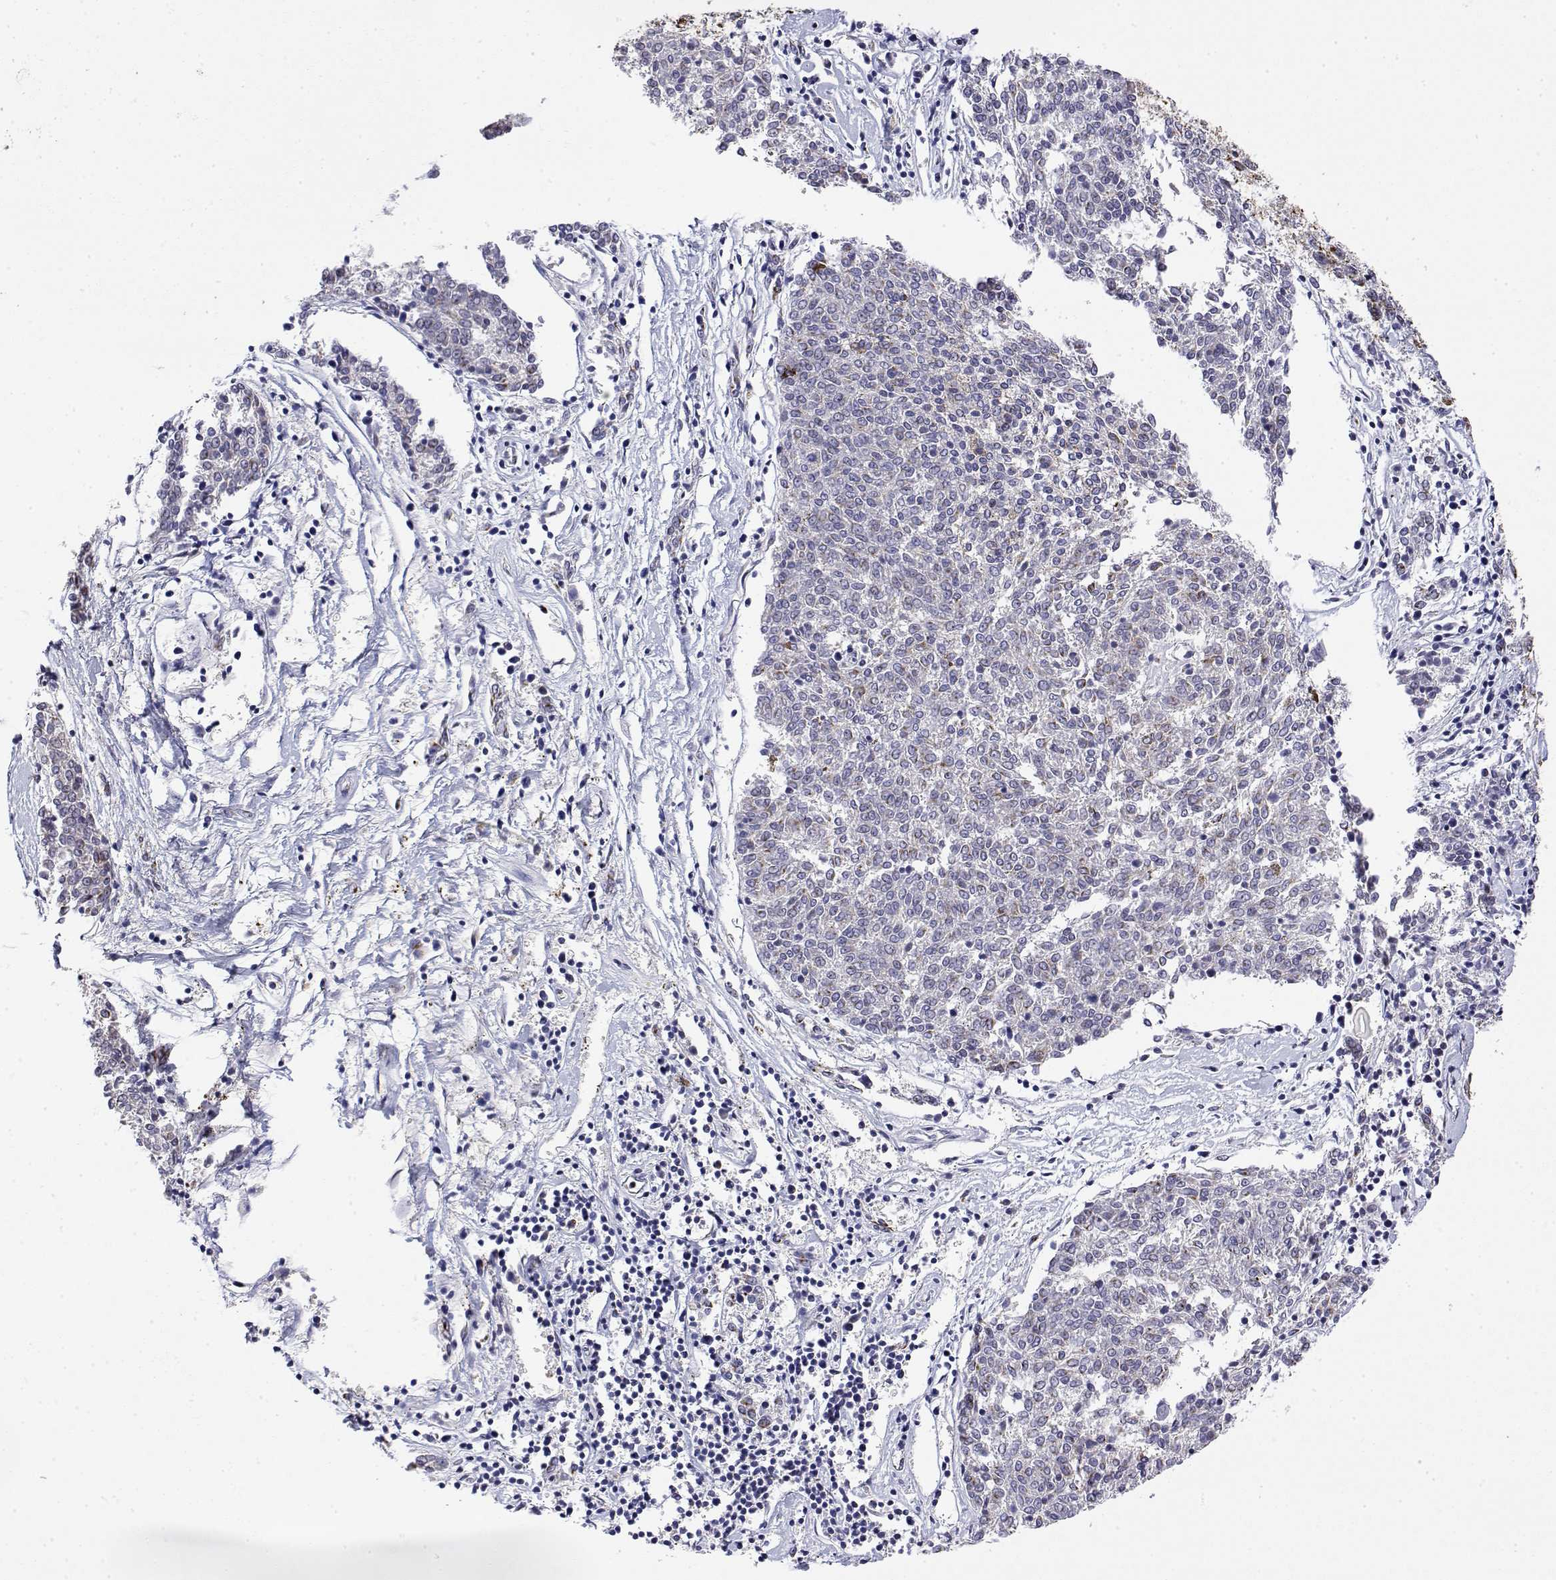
{"staining": {"intensity": "negative", "quantity": "none", "location": "none"}, "tissue": "melanoma", "cell_type": "Tumor cells", "image_type": "cancer", "snomed": [{"axis": "morphology", "description": "Malignant melanoma, NOS"}, {"axis": "topography", "description": "Skin"}], "caption": "Malignant melanoma was stained to show a protein in brown. There is no significant staining in tumor cells. The staining was performed using DAB (3,3'-diaminobenzidine) to visualize the protein expression in brown, while the nuclei were stained in blue with hematoxylin (Magnification: 20x).", "gene": "YIPF3", "patient": {"sex": "female", "age": 72}}